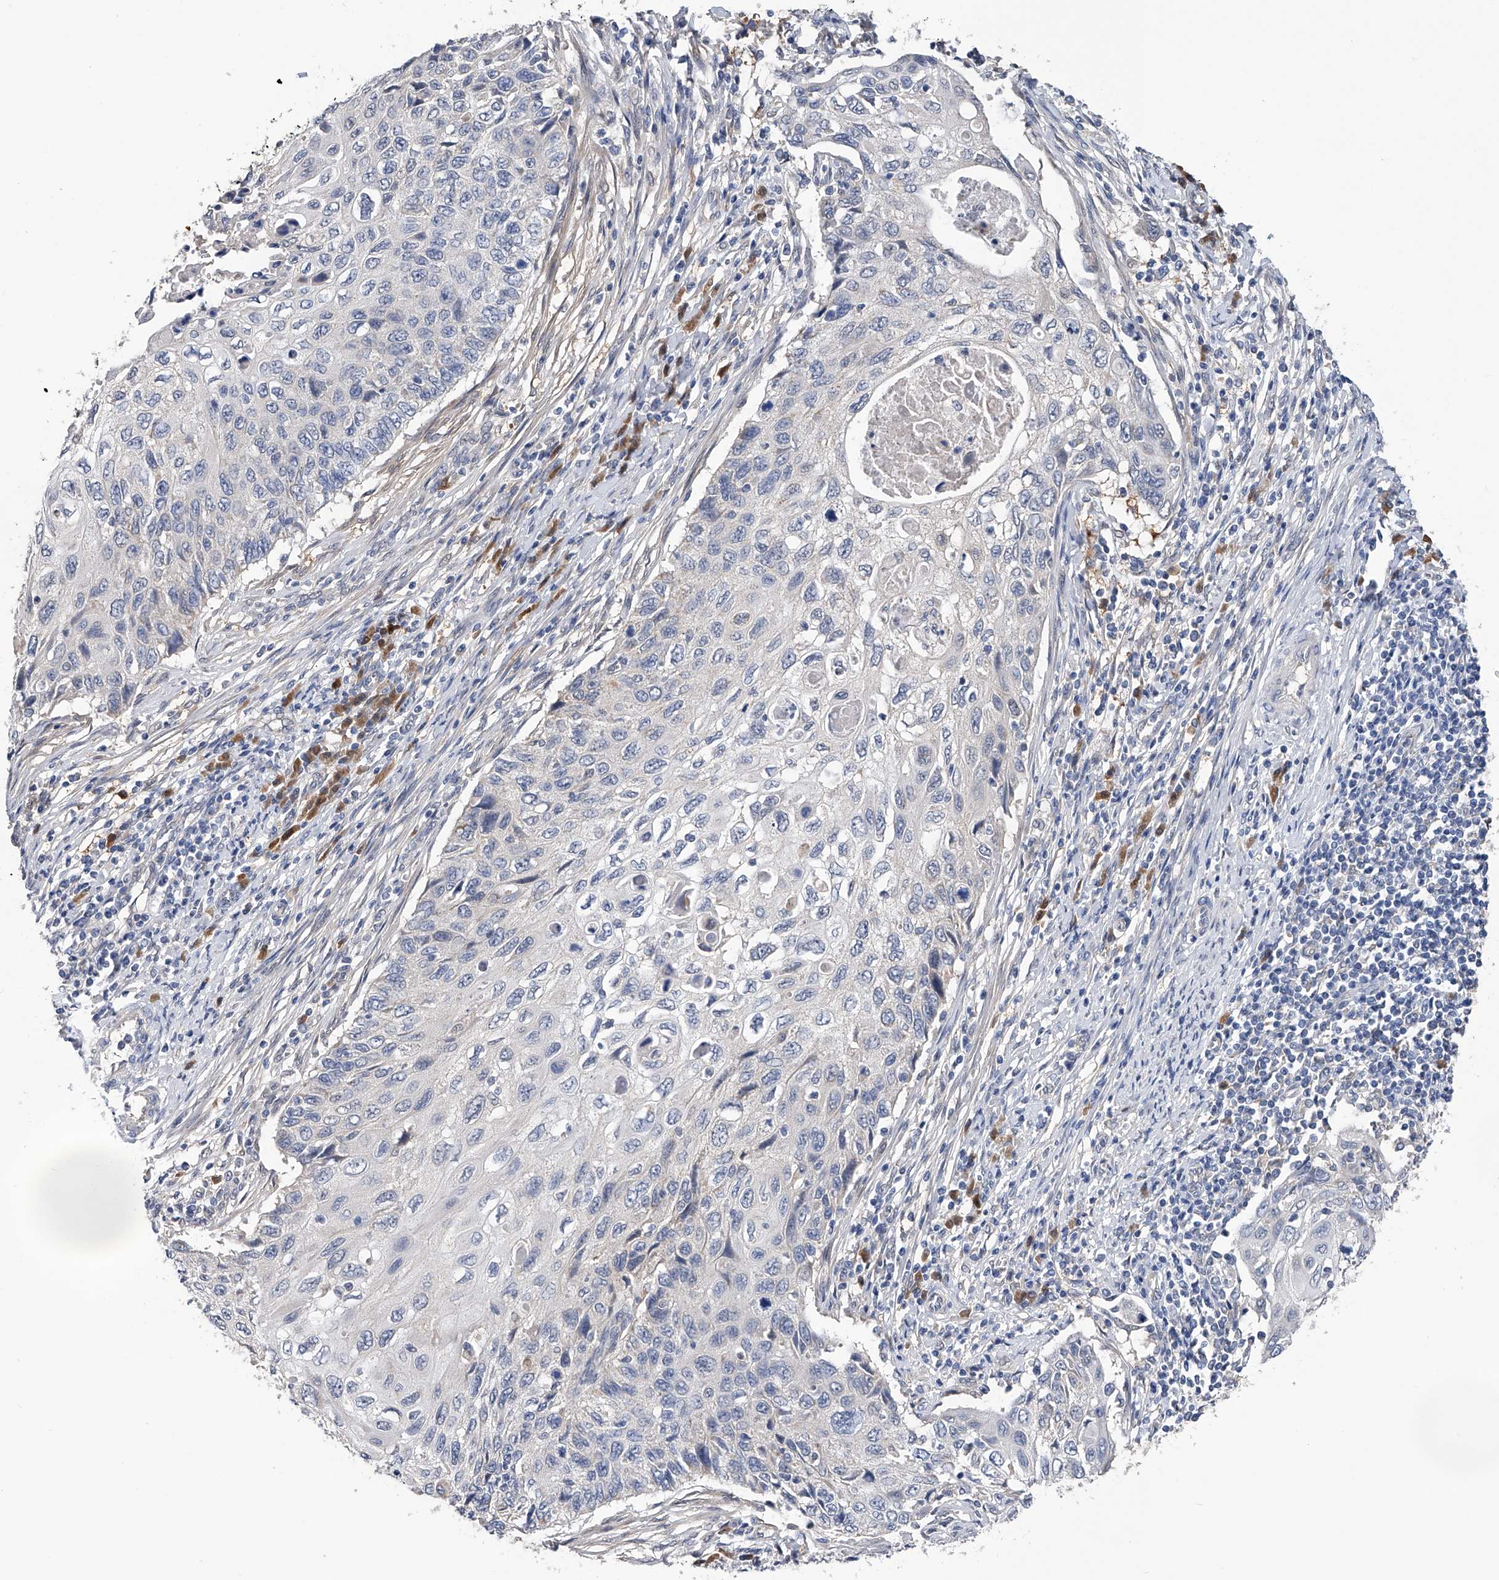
{"staining": {"intensity": "negative", "quantity": "none", "location": "none"}, "tissue": "cervical cancer", "cell_type": "Tumor cells", "image_type": "cancer", "snomed": [{"axis": "morphology", "description": "Squamous cell carcinoma, NOS"}, {"axis": "topography", "description": "Cervix"}], "caption": "High magnification brightfield microscopy of cervical cancer (squamous cell carcinoma) stained with DAB (brown) and counterstained with hematoxylin (blue): tumor cells show no significant positivity.", "gene": "PGM3", "patient": {"sex": "female", "age": 70}}